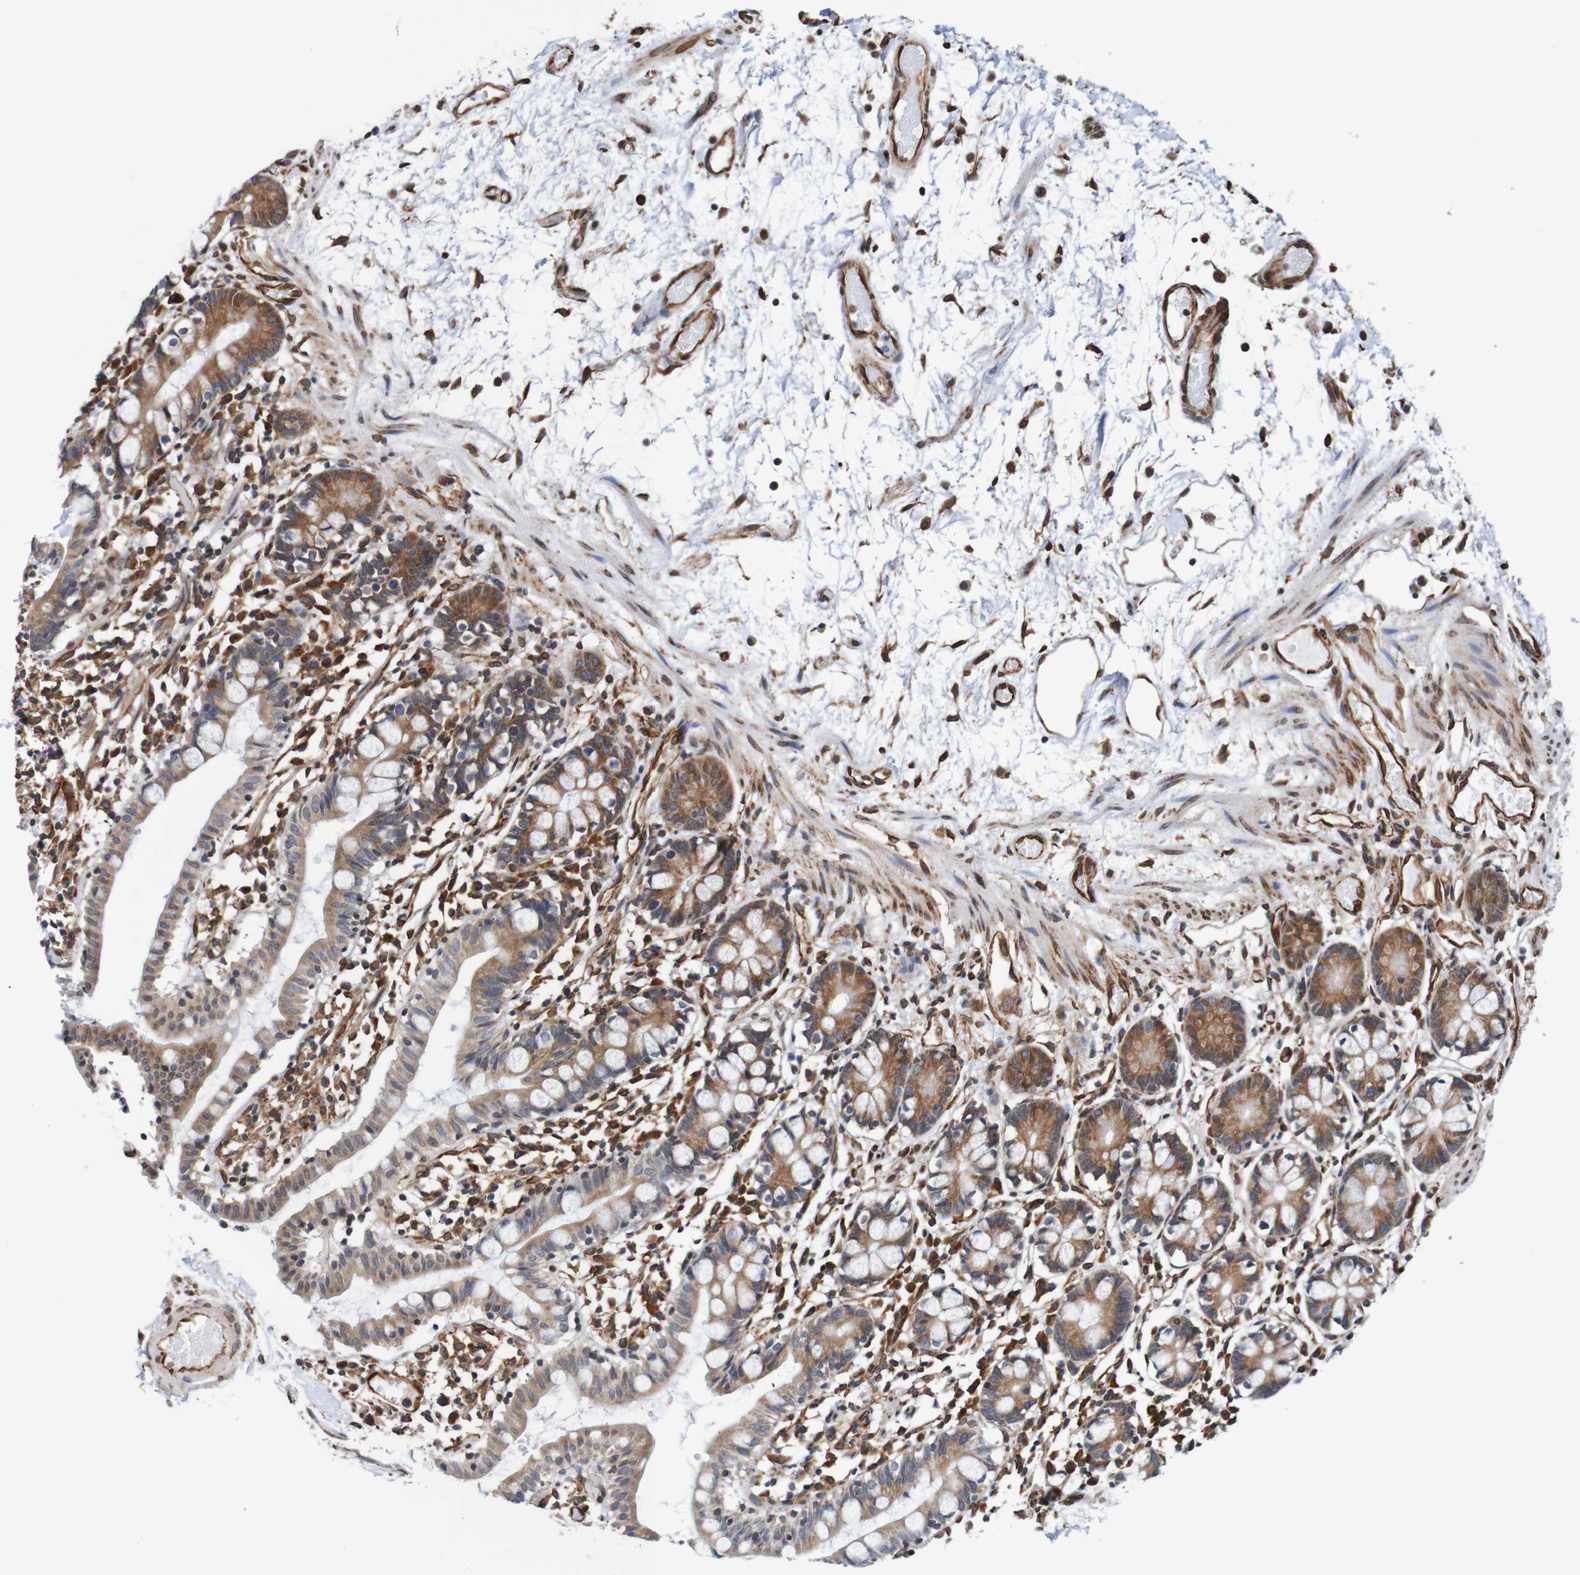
{"staining": {"intensity": "moderate", "quantity": ">75%", "location": "cytoplasmic/membranous"}, "tissue": "small intestine", "cell_type": "Glandular cells", "image_type": "normal", "snomed": [{"axis": "morphology", "description": "Normal tissue, NOS"}, {"axis": "morphology", "description": "Cystadenocarcinoma, serous, Metastatic site"}, {"axis": "topography", "description": "Small intestine"}], "caption": "Protein analysis of benign small intestine reveals moderate cytoplasmic/membranous staining in about >75% of glandular cells.", "gene": "TMEM109", "patient": {"sex": "female", "age": 61}}